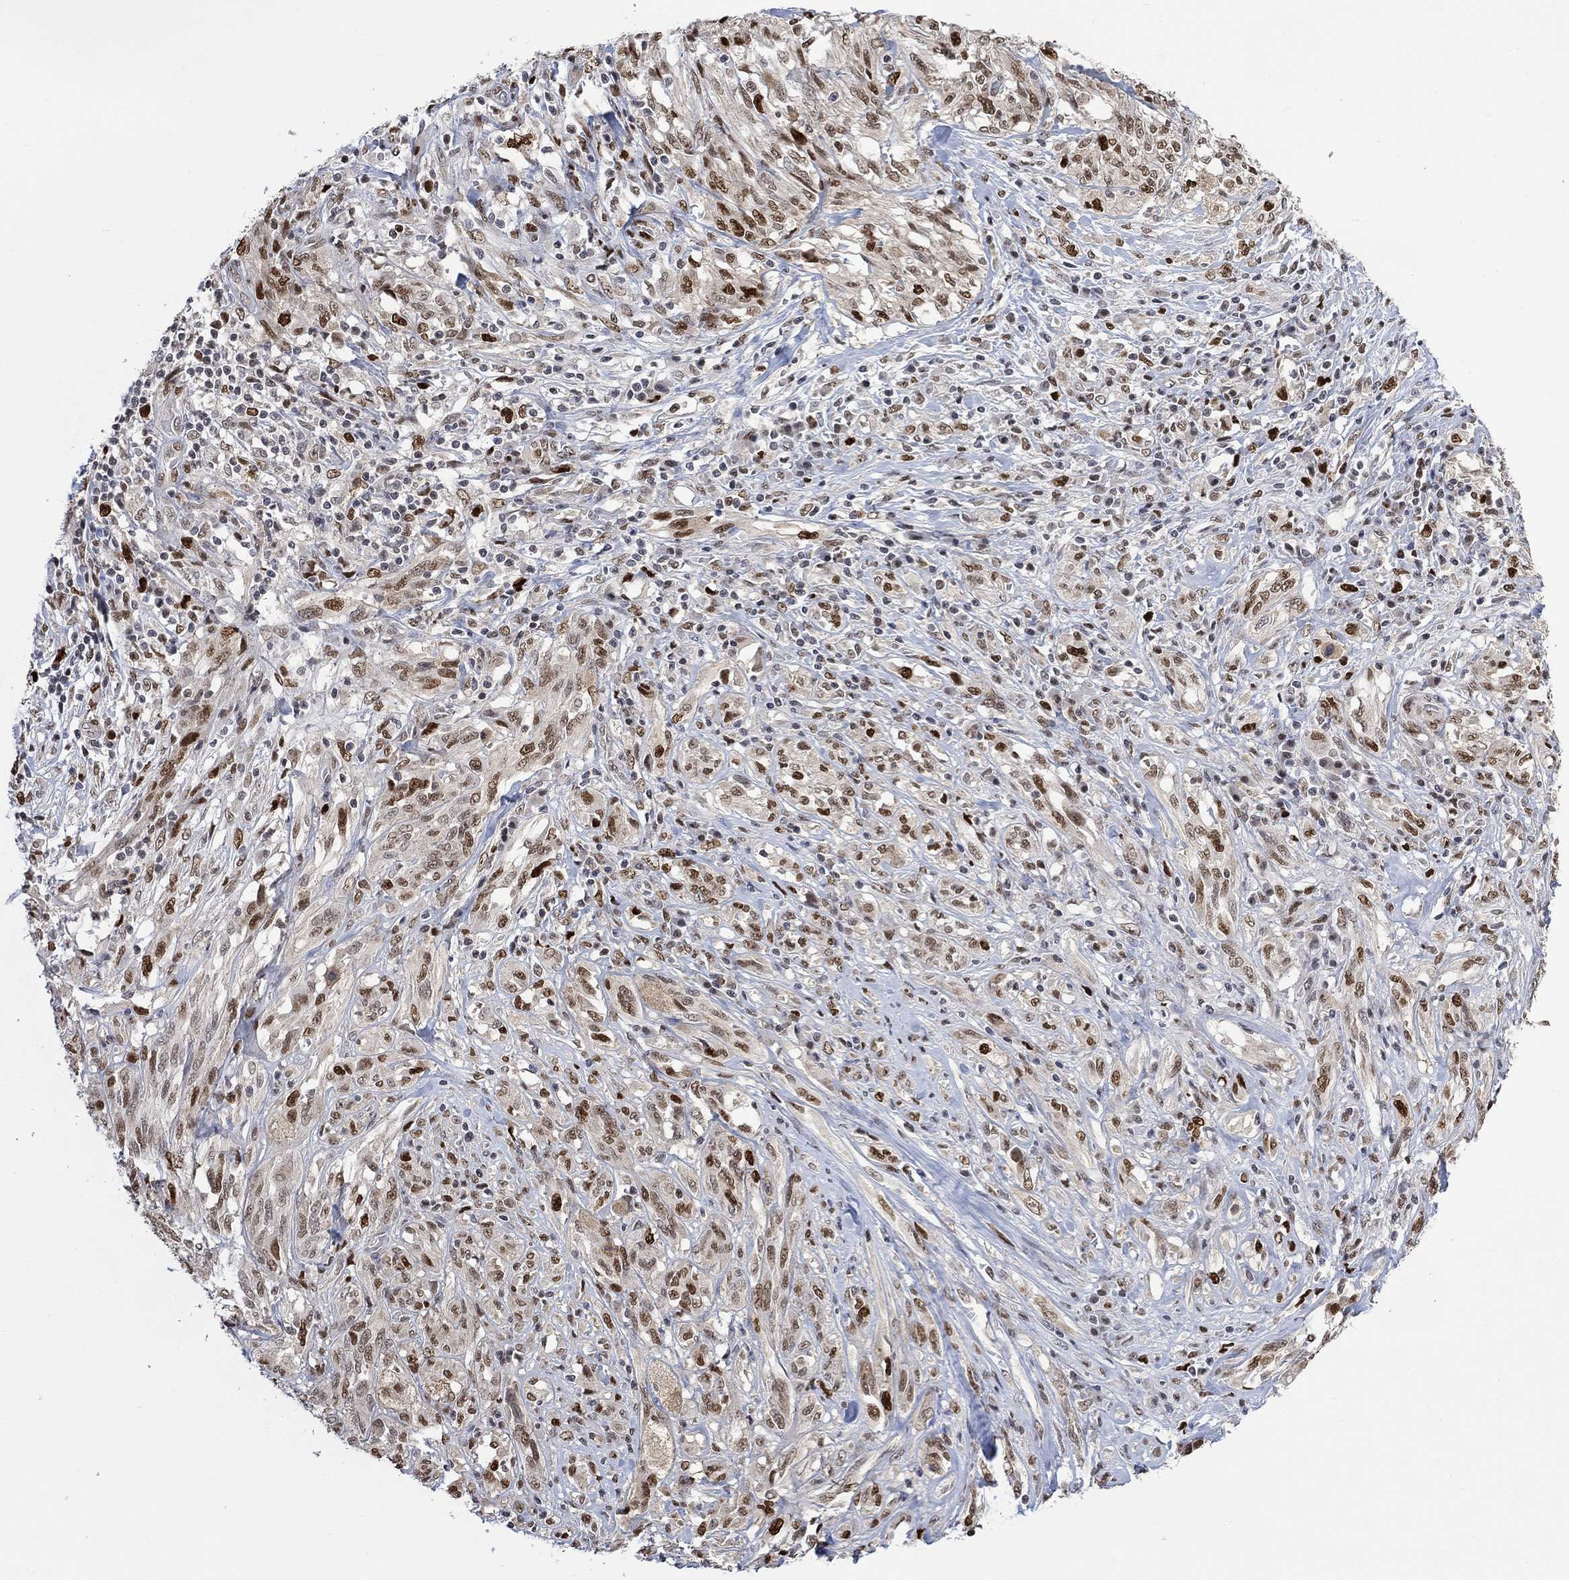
{"staining": {"intensity": "moderate", "quantity": "25%-75%", "location": "nuclear"}, "tissue": "melanoma", "cell_type": "Tumor cells", "image_type": "cancer", "snomed": [{"axis": "morphology", "description": "Malignant melanoma, NOS"}, {"axis": "topography", "description": "Skin"}], "caption": "Immunohistochemistry of human malignant melanoma exhibits medium levels of moderate nuclear positivity in about 25%-75% of tumor cells.", "gene": "RAD54L2", "patient": {"sex": "female", "age": 91}}